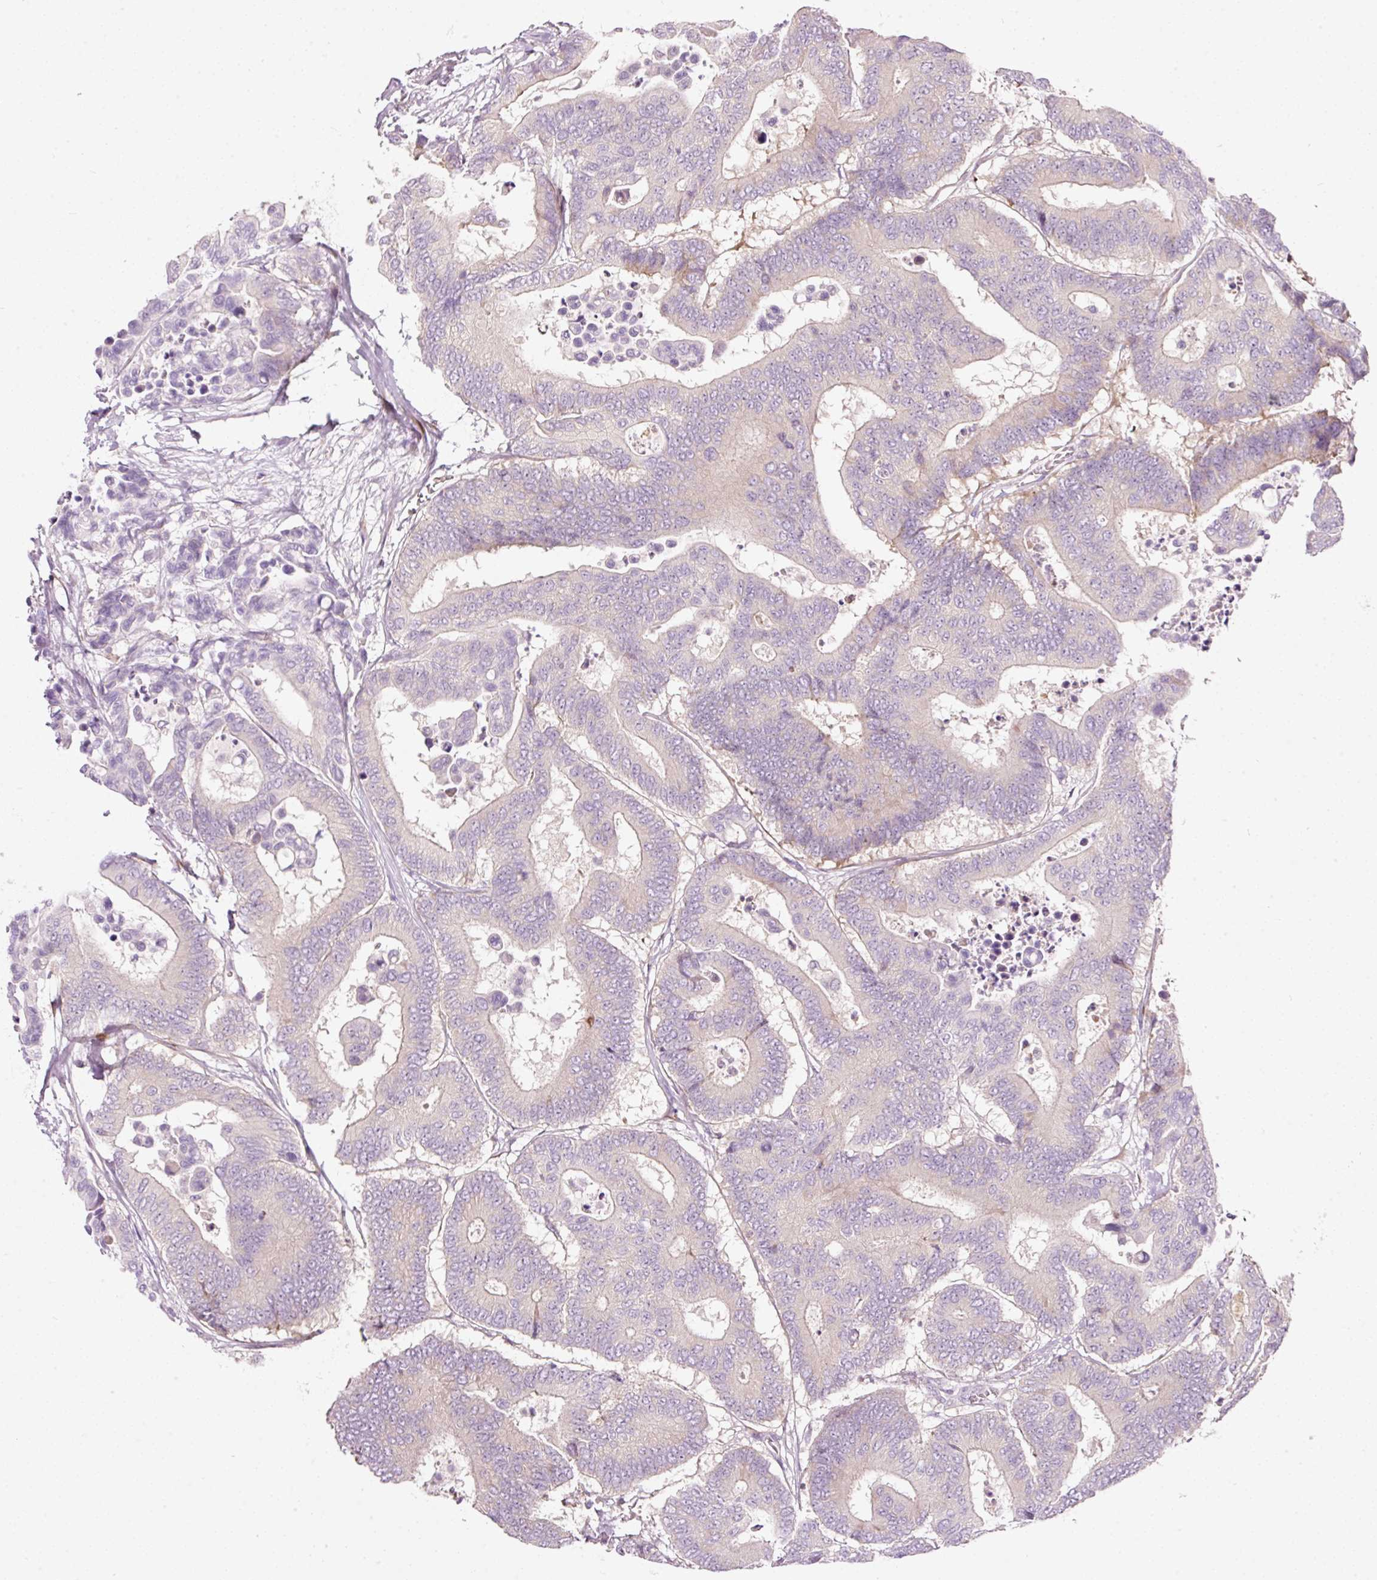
{"staining": {"intensity": "negative", "quantity": "none", "location": "none"}, "tissue": "colorectal cancer", "cell_type": "Tumor cells", "image_type": "cancer", "snomed": [{"axis": "morphology", "description": "Normal tissue, NOS"}, {"axis": "morphology", "description": "Adenocarcinoma, NOS"}, {"axis": "topography", "description": "Colon"}], "caption": "This is an IHC histopathology image of colorectal adenocarcinoma. There is no expression in tumor cells.", "gene": "RSPO2", "patient": {"sex": "male", "age": 82}}